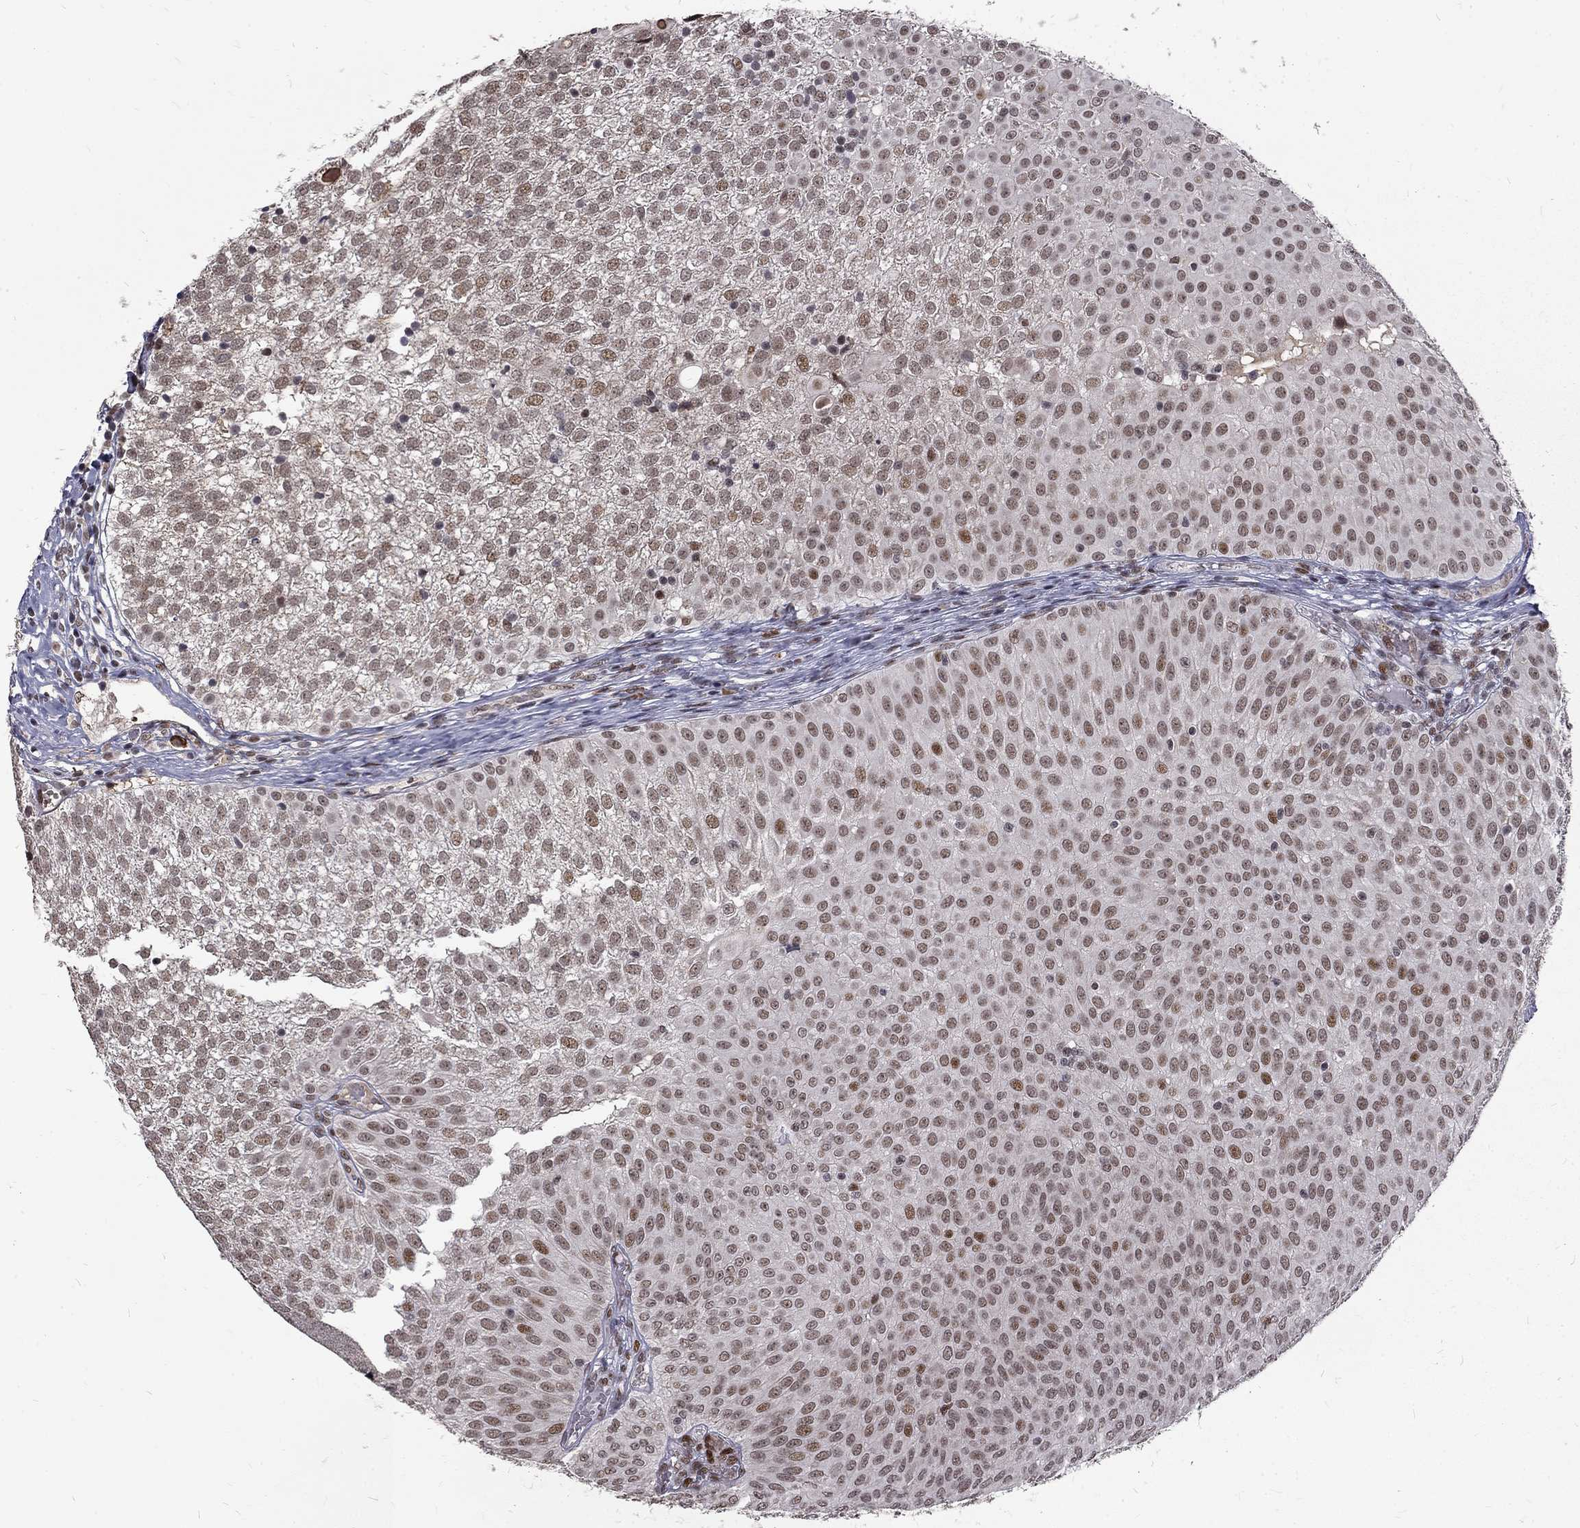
{"staining": {"intensity": "moderate", "quantity": "25%-75%", "location": "nuclear"}, "tissue": "urothelial cancer", "cell_type": "Tumor cells", "image_type": "cancer", "snomed": [{"axis": "morphology", "description": "Urothelial carcinoma, Low grade"}, {"axis": "topography", "description": "Urinary bladder"}], "caption": "Tumor cells reveal medium levels of moderate nuclear expression in about 25%-75% of cells in human urothelial cancer.", "gene": "TCEAL1", "patient": {"sex": "male", "age": 52}}